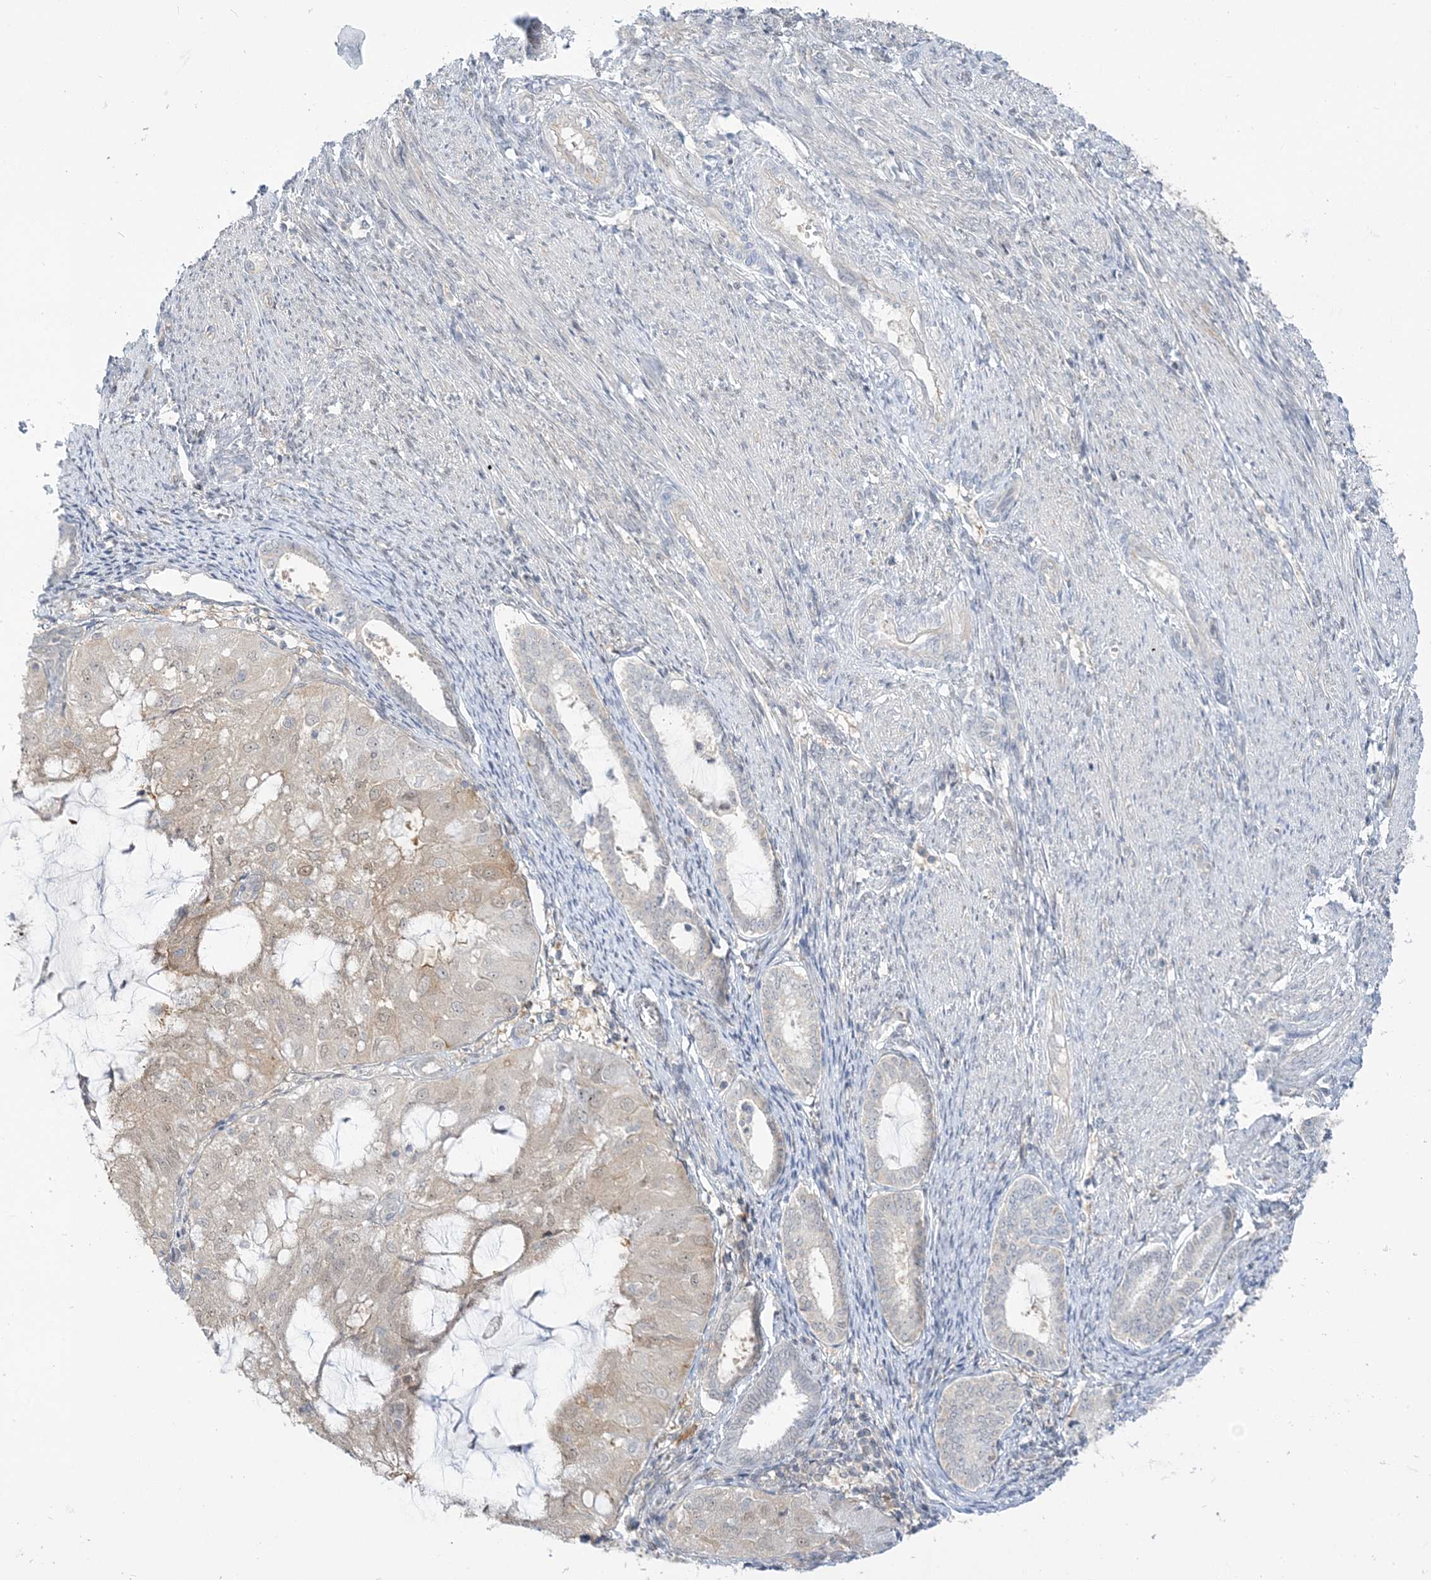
{"staining": {"intensity": "negative", "quantity": "none", "location": "none"}, "tissue": "endometrial cancer", "cell_type": "Tumor cells", "image_type": "cancer", "snomed": [{"axis": "morphology", "description": "Adenocarcinoma, NOS"}, {"axis": "topography", "description": "Endometrium"}], "caption": "Immunohistochemistry (IHC) micrograph of human endometrial cancer stained for a protein (brown), which shows no staining in tumor cells. Brightfield microscopy of immunohistochemistry stained with DAB (brown) and hematoxylin (blue), captured at high magnification.", "gene": "THADA", "patient": {"sex": "female", "age": 81}}